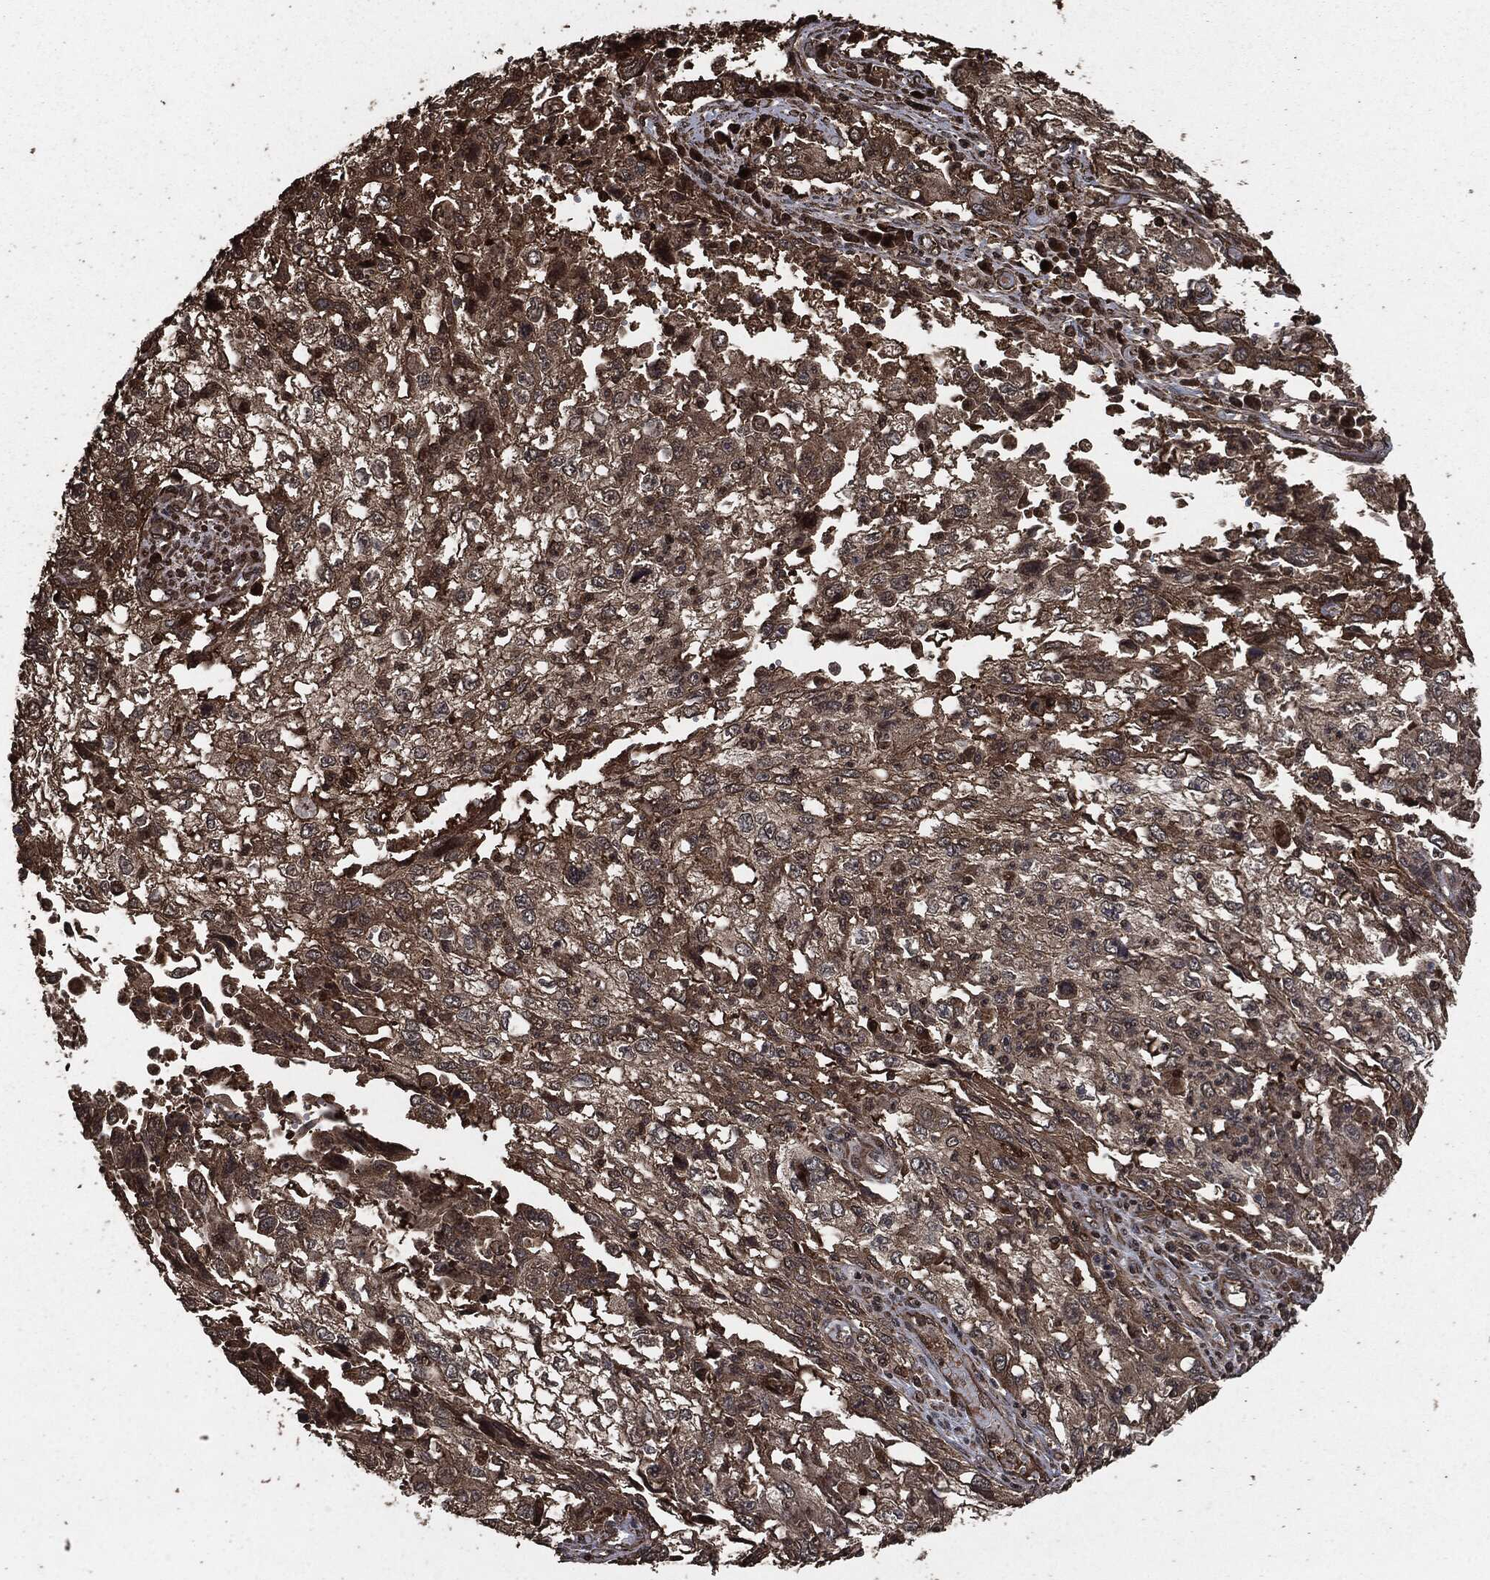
{"staining": {"intensity": "strong", "quantity": "<25%", "location": "cytoplasmic/membranous"}, "tissue": "cervical cancer", "cell_type": "Tumor cells", "image_type": "cancer", "snomed": [{"axis": "morphology", "description": "Squamous cell carcinoma, NOS"}, {"axis": "topography", "description": "Cervix"}], "caption": "Protein expression analysis of human cervical squamous cell carcinoma reveals strong cytoplasmic/membranous staining in about <25% of tumor cells.", "gene": "EGFR", "patient": {"sex": "female", "age": 36}}